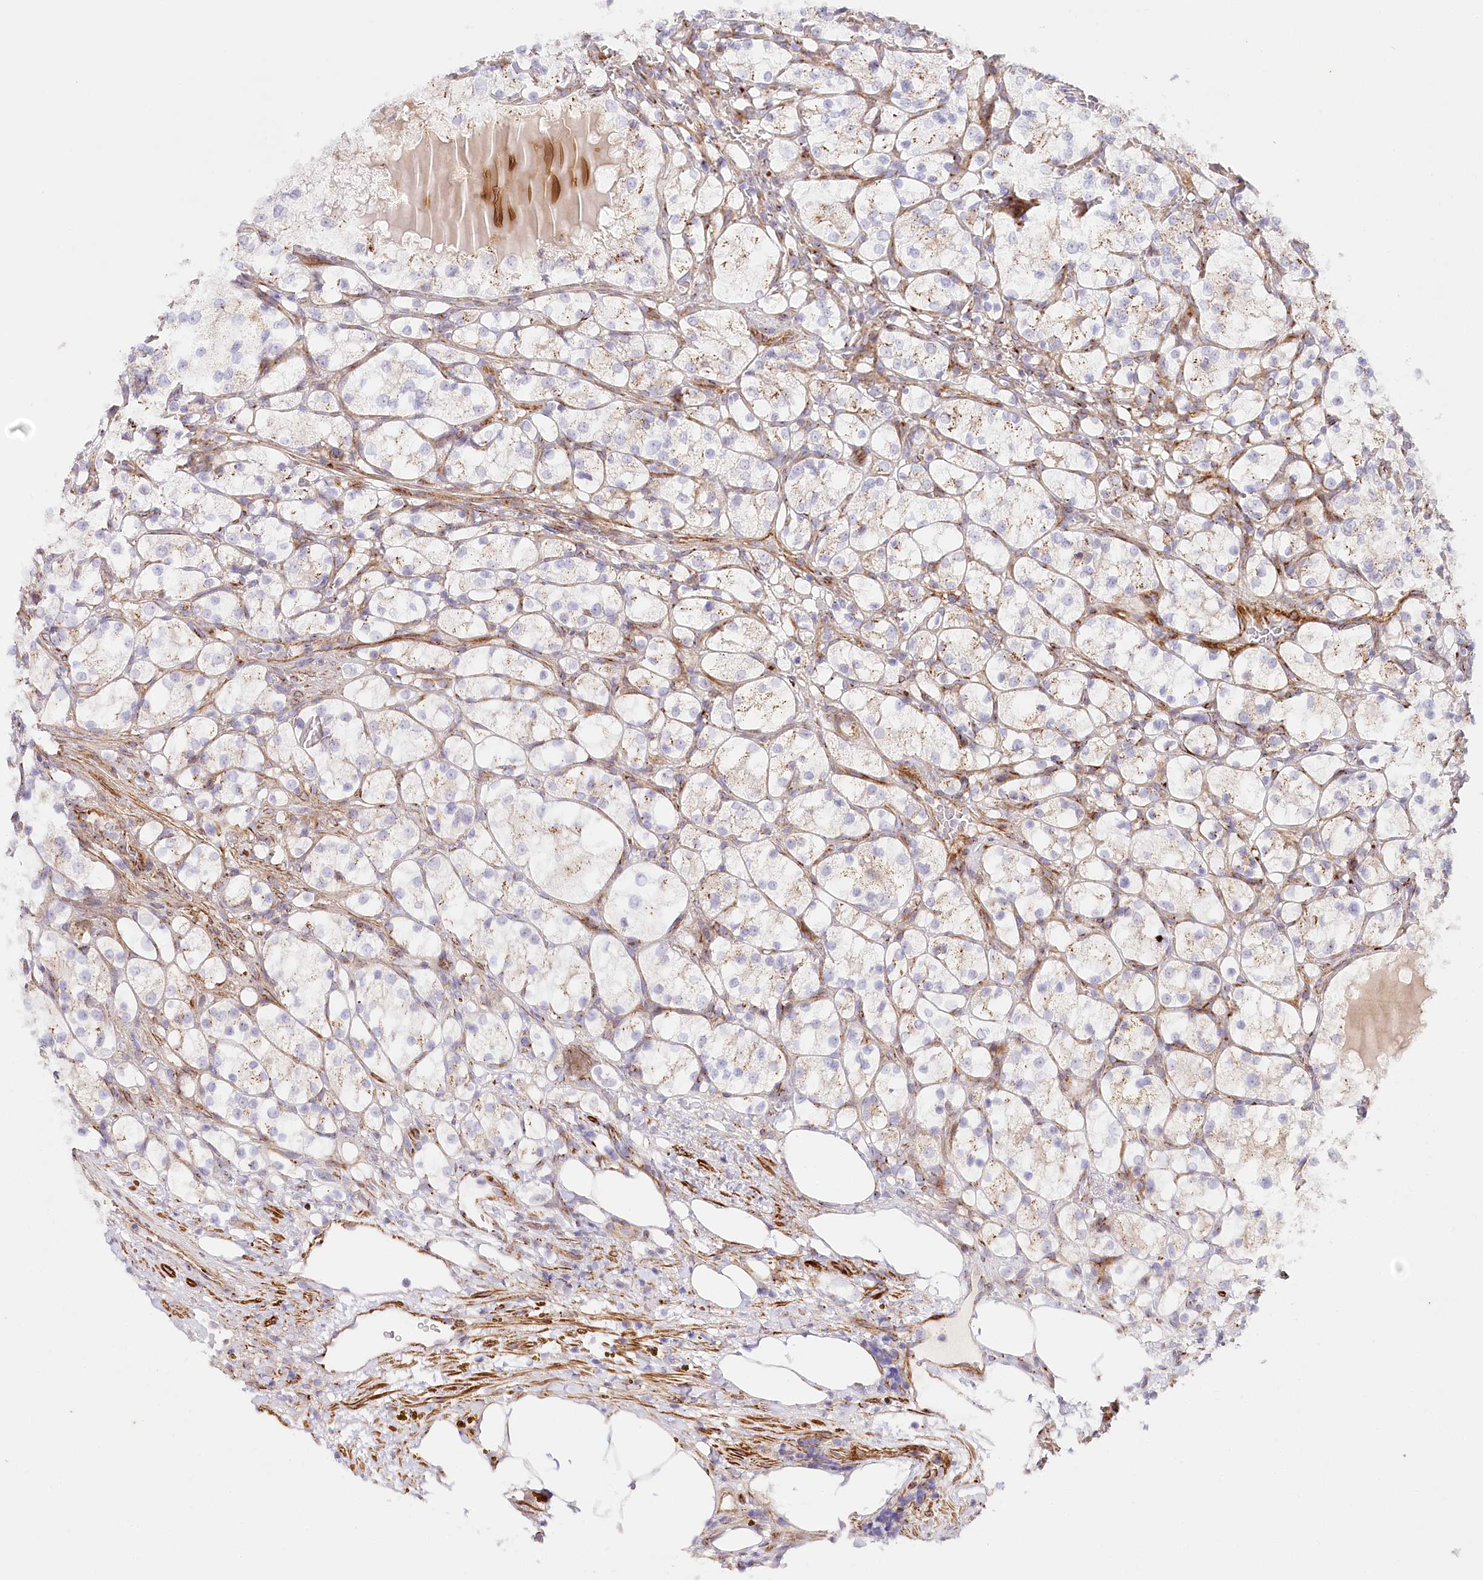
{"staining": {"intensity": "weak", "quantity": "25%-75%", "location": "cytoplasmic/membranous"}, "tissue": "renal cancer", "cell_type": "Tumor cells", "image_type": "cancer", "snomed": [{"axis": "morphology", "description": "Adenocarcinoma, NOS"}, {"axis": "topography", "description": "Kidney"}], "caption": "Immunohistochemistry (IHC) micrograph of renal cancer stained for a protein (brown), which reveals low levels of weak cytoplasmic/membranous positivity in about 25%-75% of tumor cells.", "gene": "ABRAXAS2", "patient": {"sex": "female", "age": 69}}